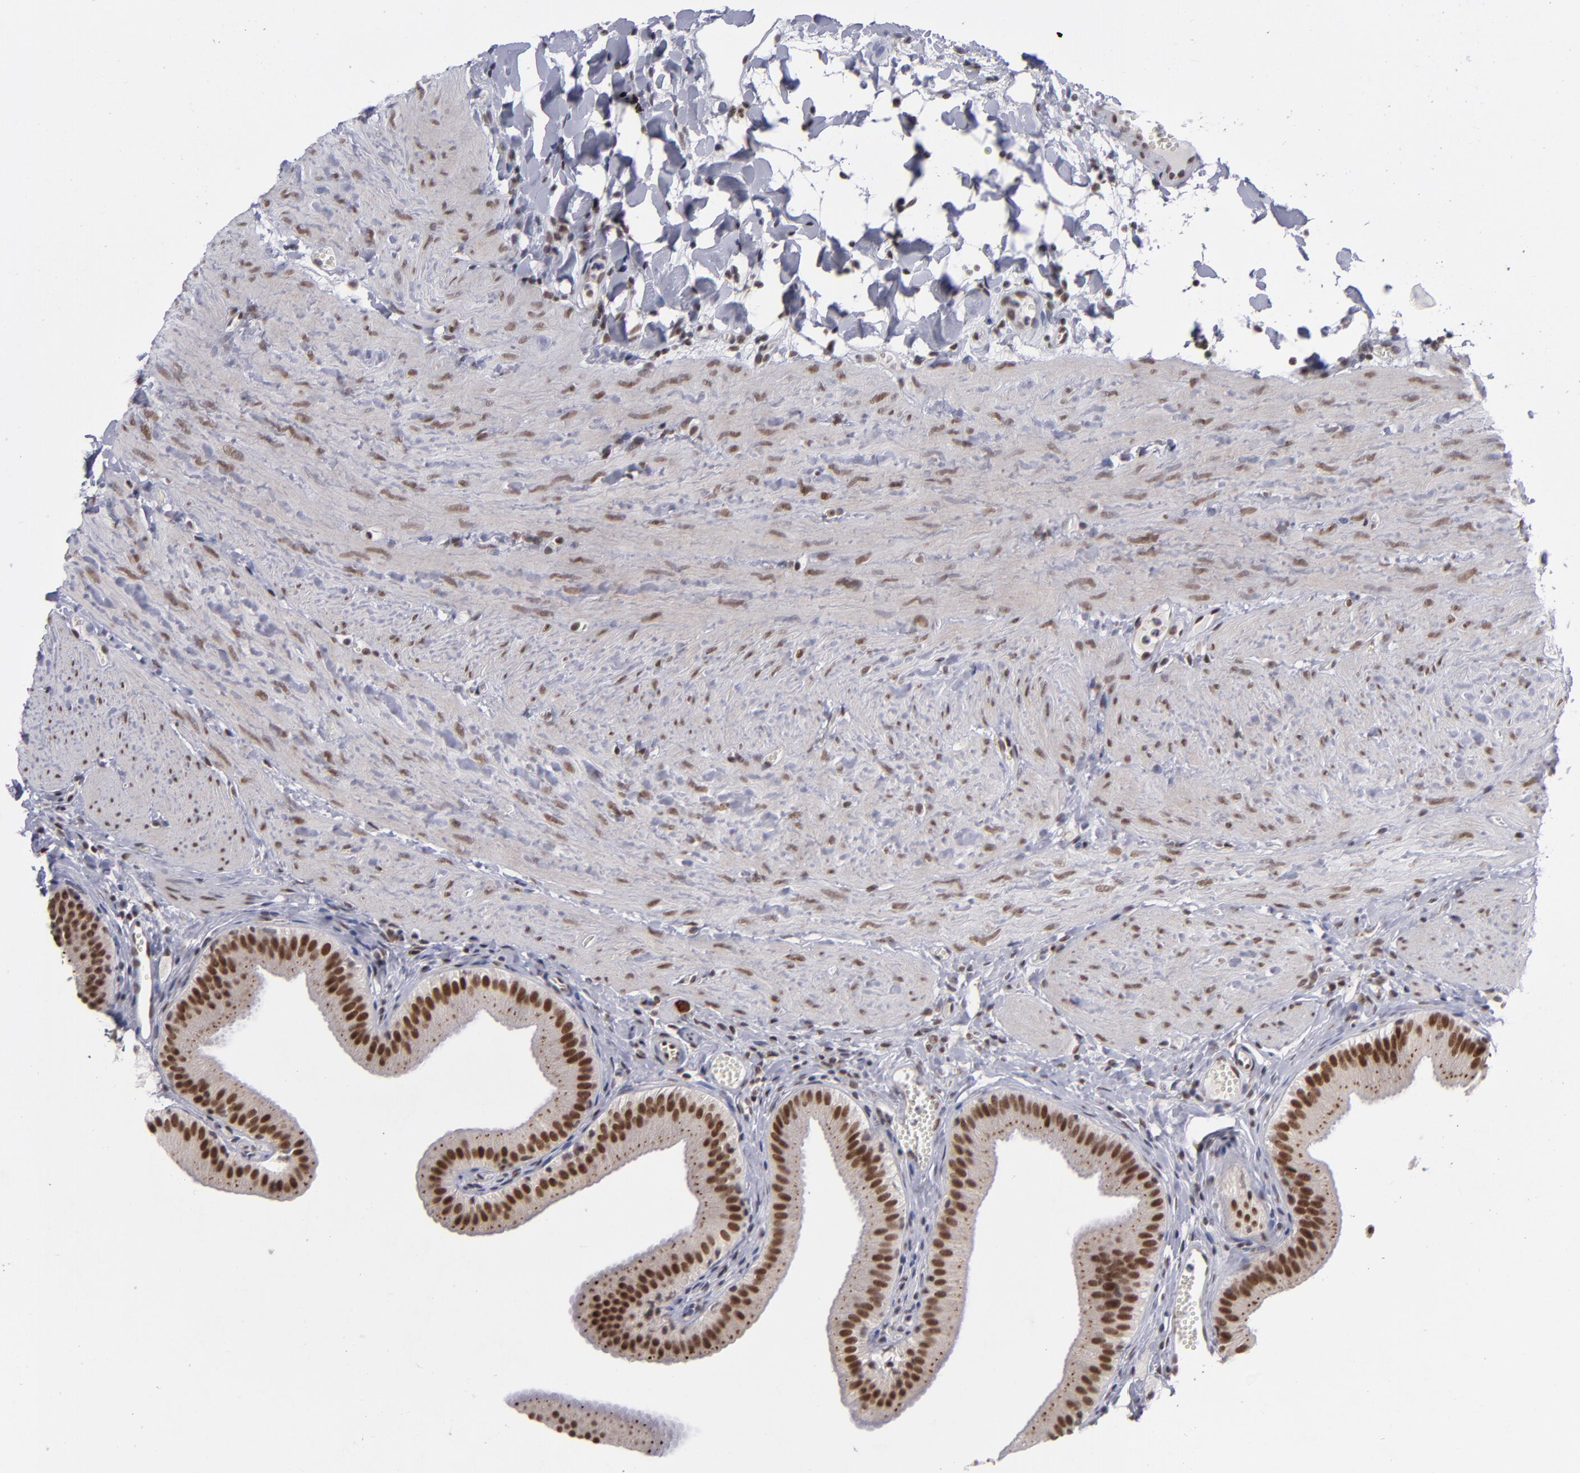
{"staining": {"intensity": "moderate", "quantity": ">75%", "location": "nuclear"}, "tissue": "gallbladder", "cell_type": "Glandular cells", "image_type": "normal", "snomed": [{"axis": "morphology", "description": "Normal tissue, NOS"}, {"axis": "topography", "description": "Gallbladder"}], "caption": "DAB (3,3'-diaminobenzidine) immunohistochemical staining of normal gallbladder reveals moderate nuclear protein expression in approximately >75% of glandular cells. Using DAB (3,3'-diaminobenzidine) (brown) and hematoxylin (blue) stains, captured at high magnification using brightfield microscopy.", "gene": "MLLT3", "patient": {"sex": "female", "age": 24}}